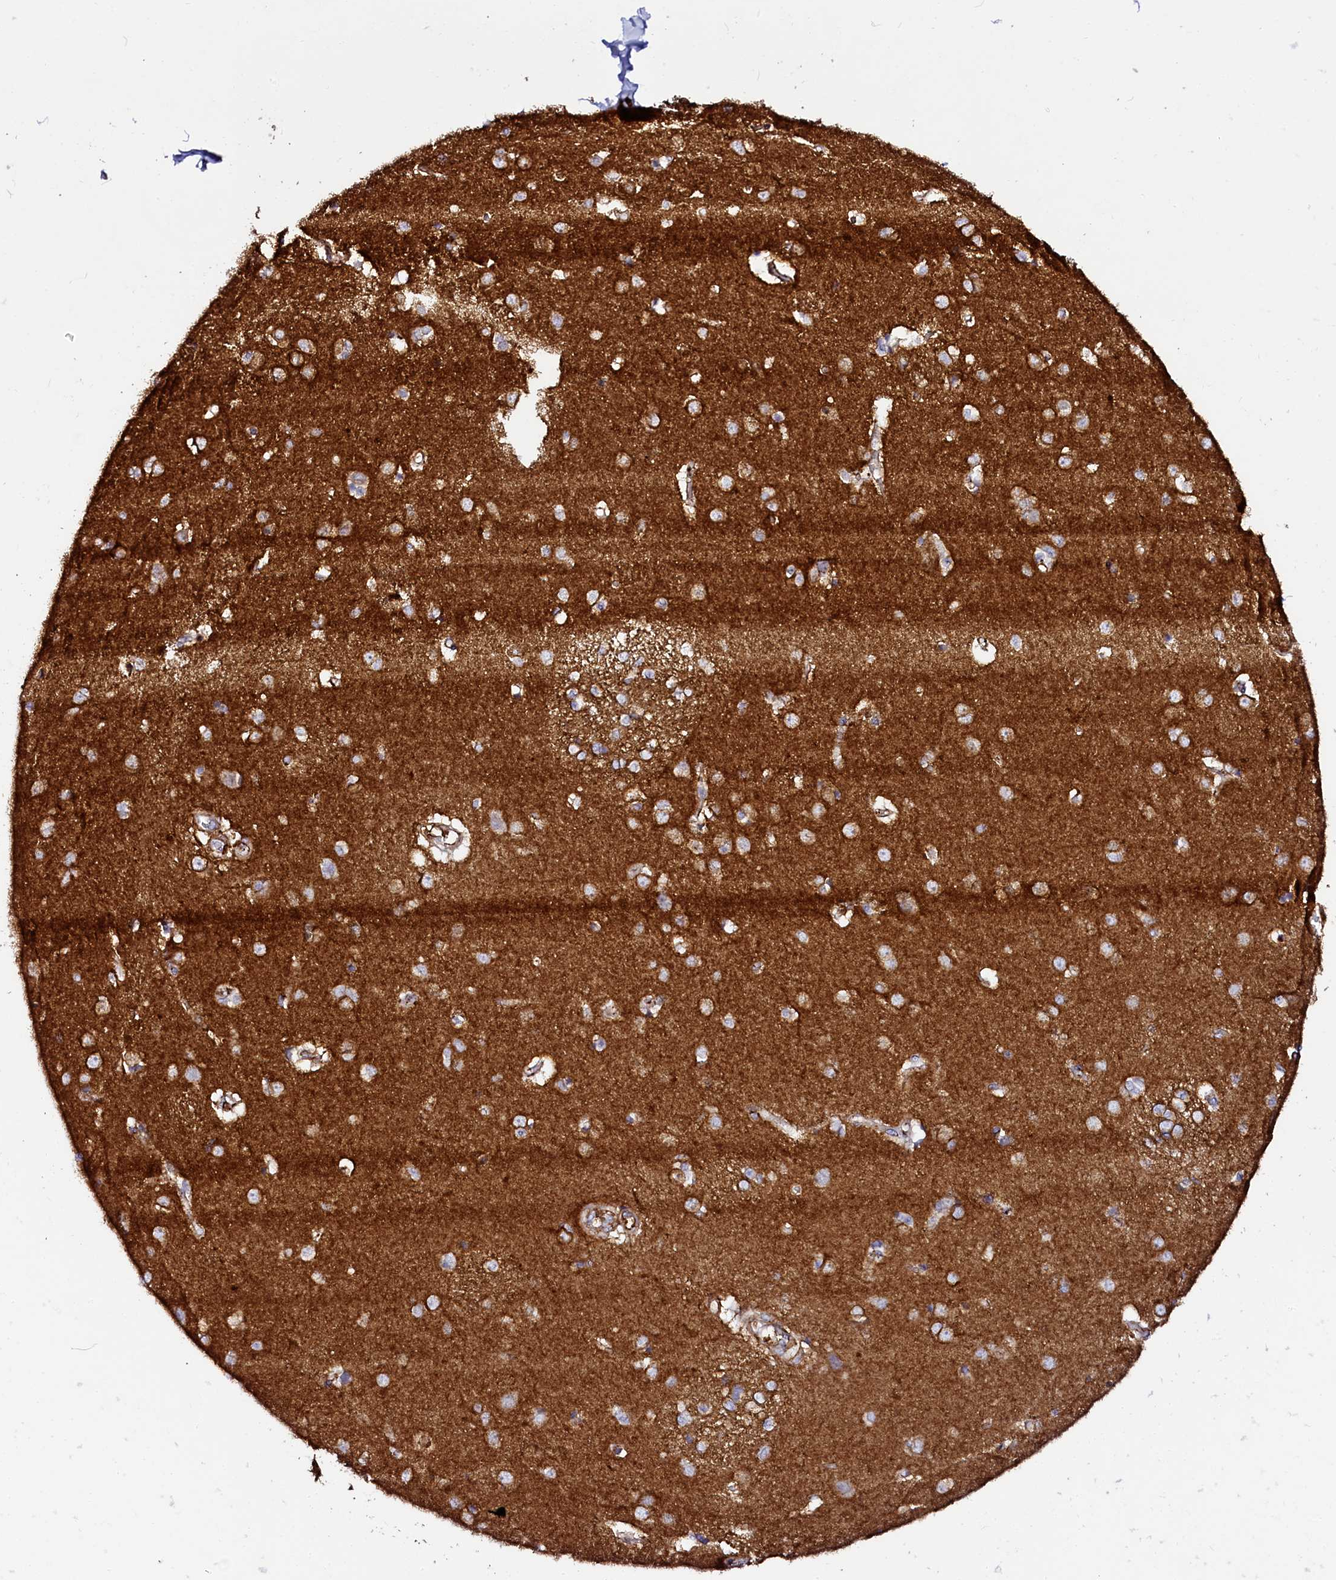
{"staining": {"intensity": "moderate", "quantity": "<25%", "location": "cytoplasmic/membranous"}, "tissue": "caudate", "cell_type": "Glial cells", "image_type": "normal", "snomed": [{"axis": "morphology", "description": "Normal tissue, NOS"}, {"axis": "topography", "description": "Lateral ventricle wall"}], "caption": "Moderate cytoplasmic/membranous positivity is seen in about <25% of glial cells in normal caudate.", "gene": "AAAS", "patient": {"sex": "male", "age": 37}}